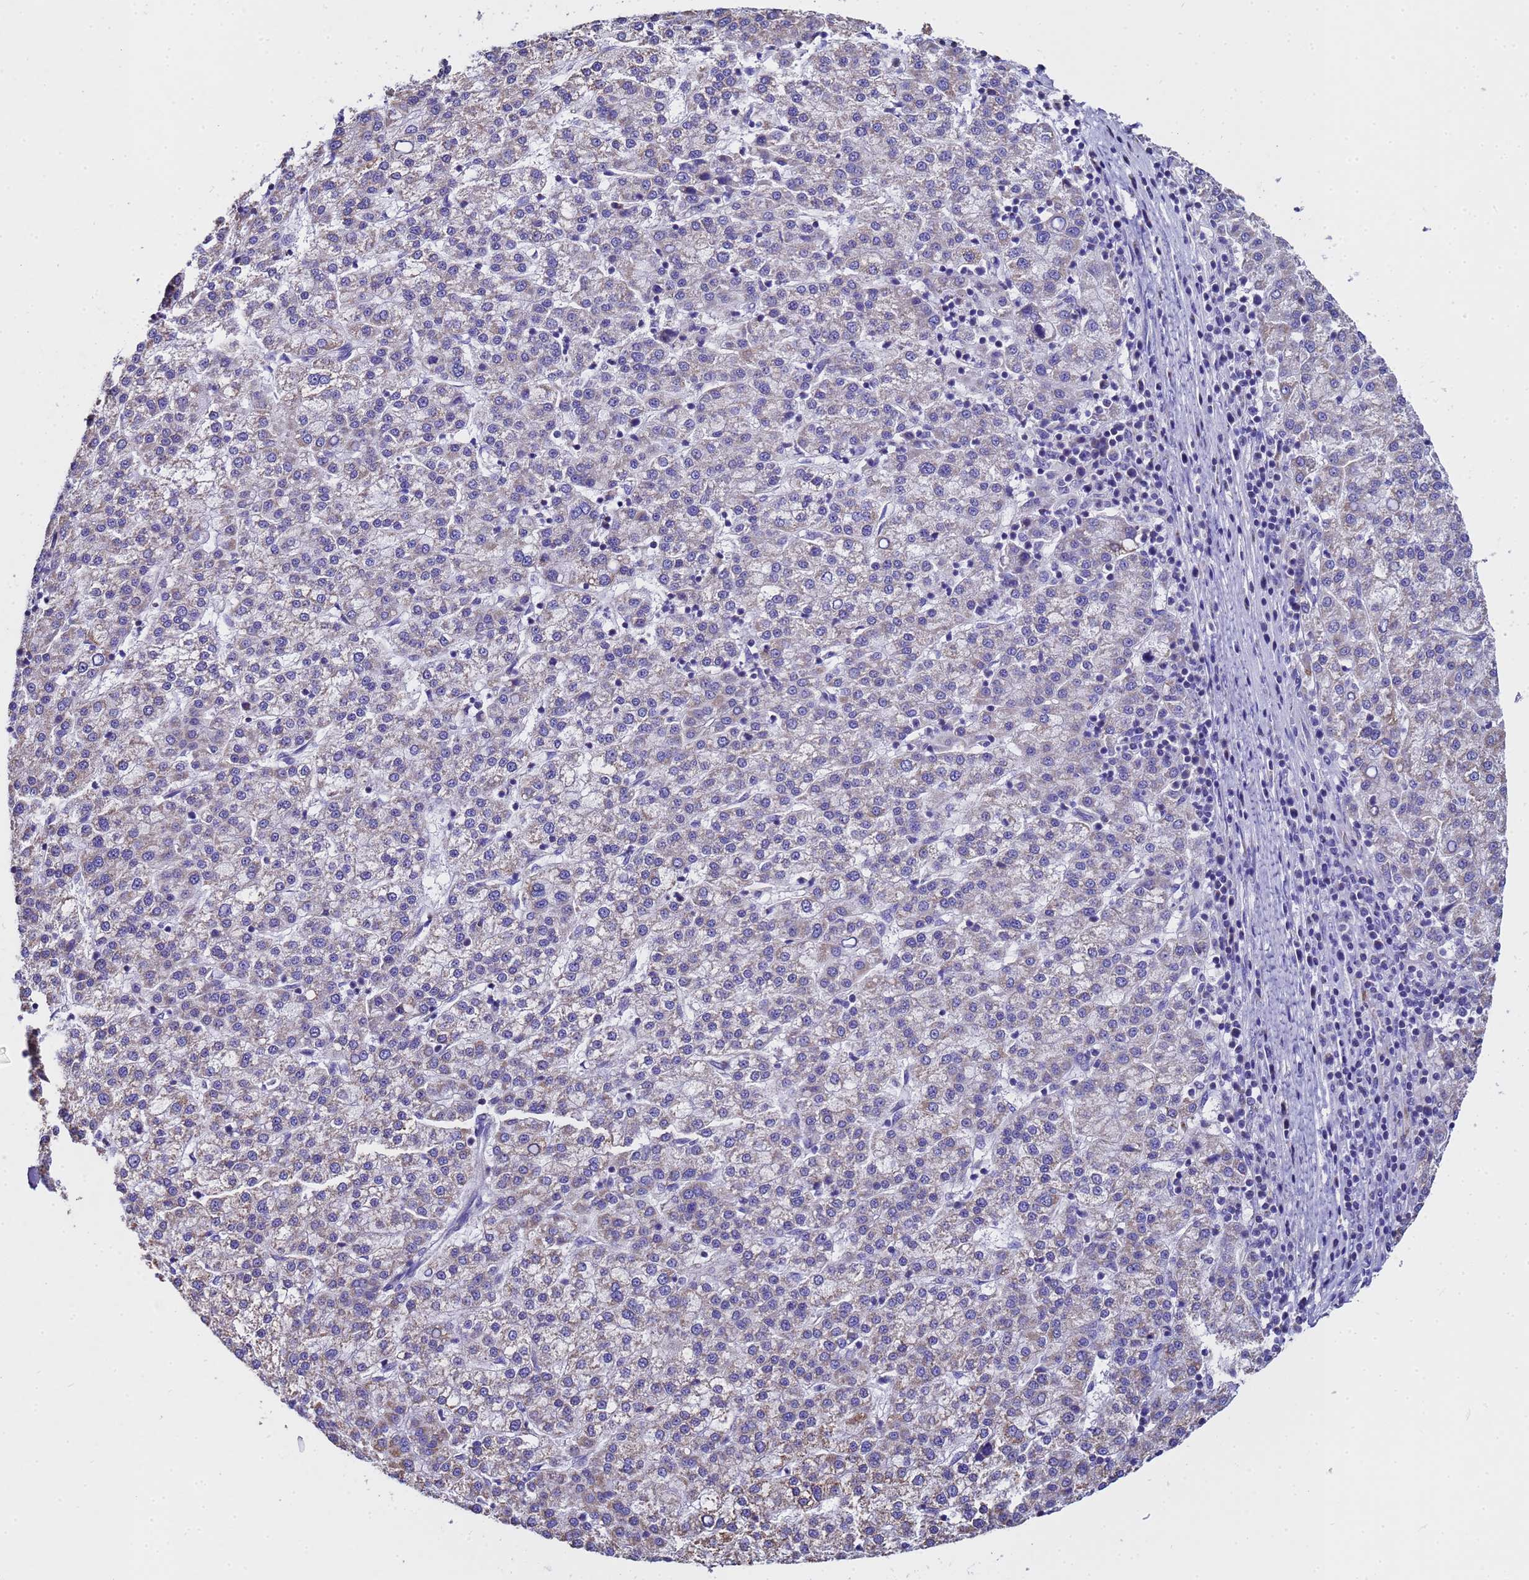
{"staining": {"intensity": "moderate", "quantity": "25%-75%", "location": "cytoplasmic/membranous"}, "tissue": "liver cancer", "cell_type": "Tumor cells", "image_type": "cancer", "snomed": [{"axis": "morphology", "description": "Carcinoma, Hepatocellular, NOS"}, {"axis": "topography", "description": "Liver"}], "caption": "Protein staining reveals moderate cytoplasmic/membranous positivity in approximately 25%-75% of tumor cells in liver cancer. (brown staining indicates protein expression, while blue staining denotes nuclei).", "gene": "MRPS12", "patient": {"sex": "female", "age": 58}}